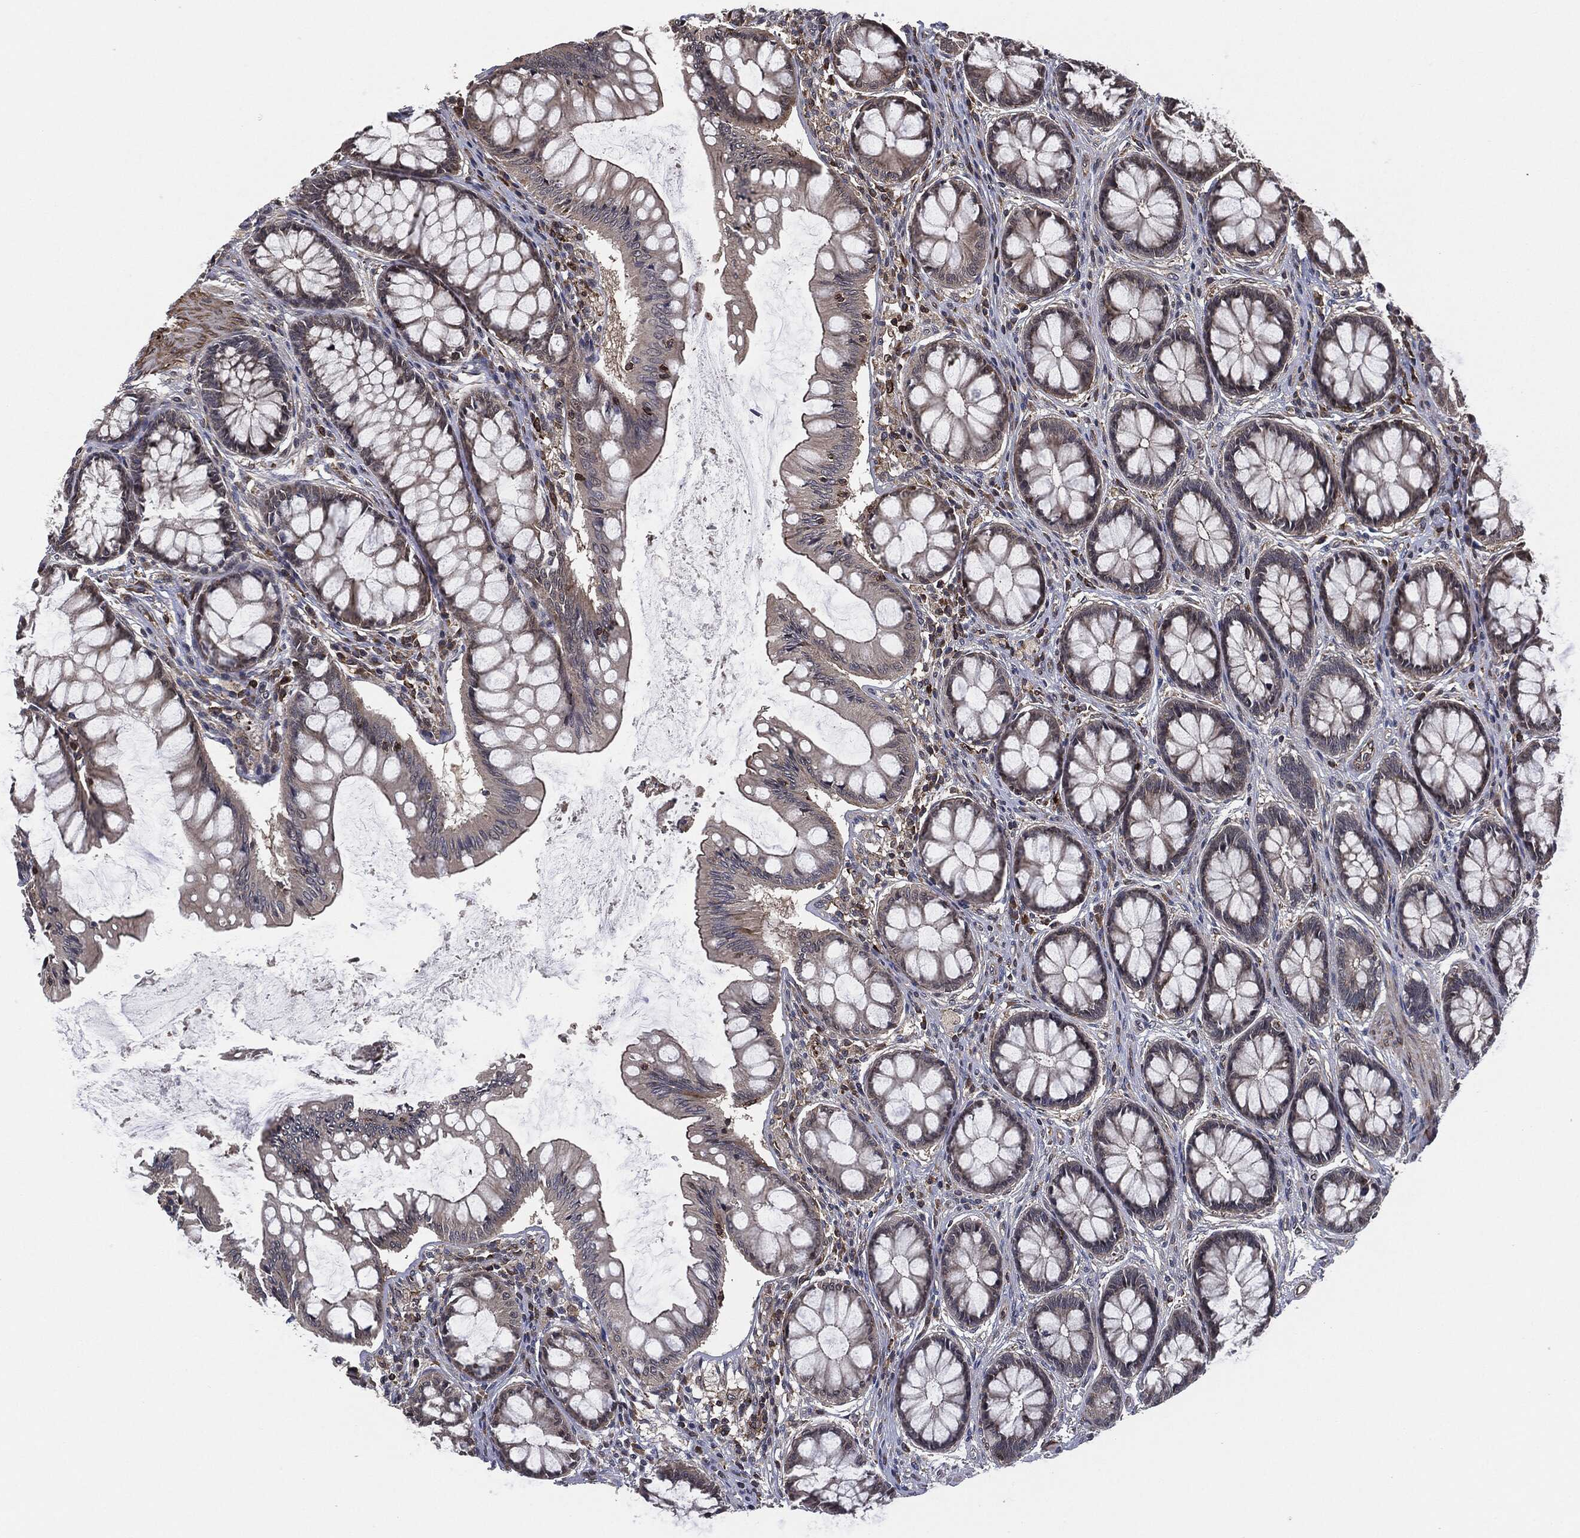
{"staining": {"intensity": "negative", "quantity": "none", "location": "none"}, "tissue": "colon", "cell_type": "Endothelial cells", "image_type": "normal", "snomed": [{"axis": "morphology", "description": "Normal tissue, NOS"}, {"axis": "topography", "description": "Colon"}], "caption": "Endothelial cells are negative for protein expression in normal human colon. The staining was performed using DAB (3,3'-diaminobenzidine) to visualize the protein expression in brown, while the nuclei were stained in blue with hematoxylin (Magnification: 20x).", "gene": "UBR1", "patient": {"sex": "female", "age": 65}}